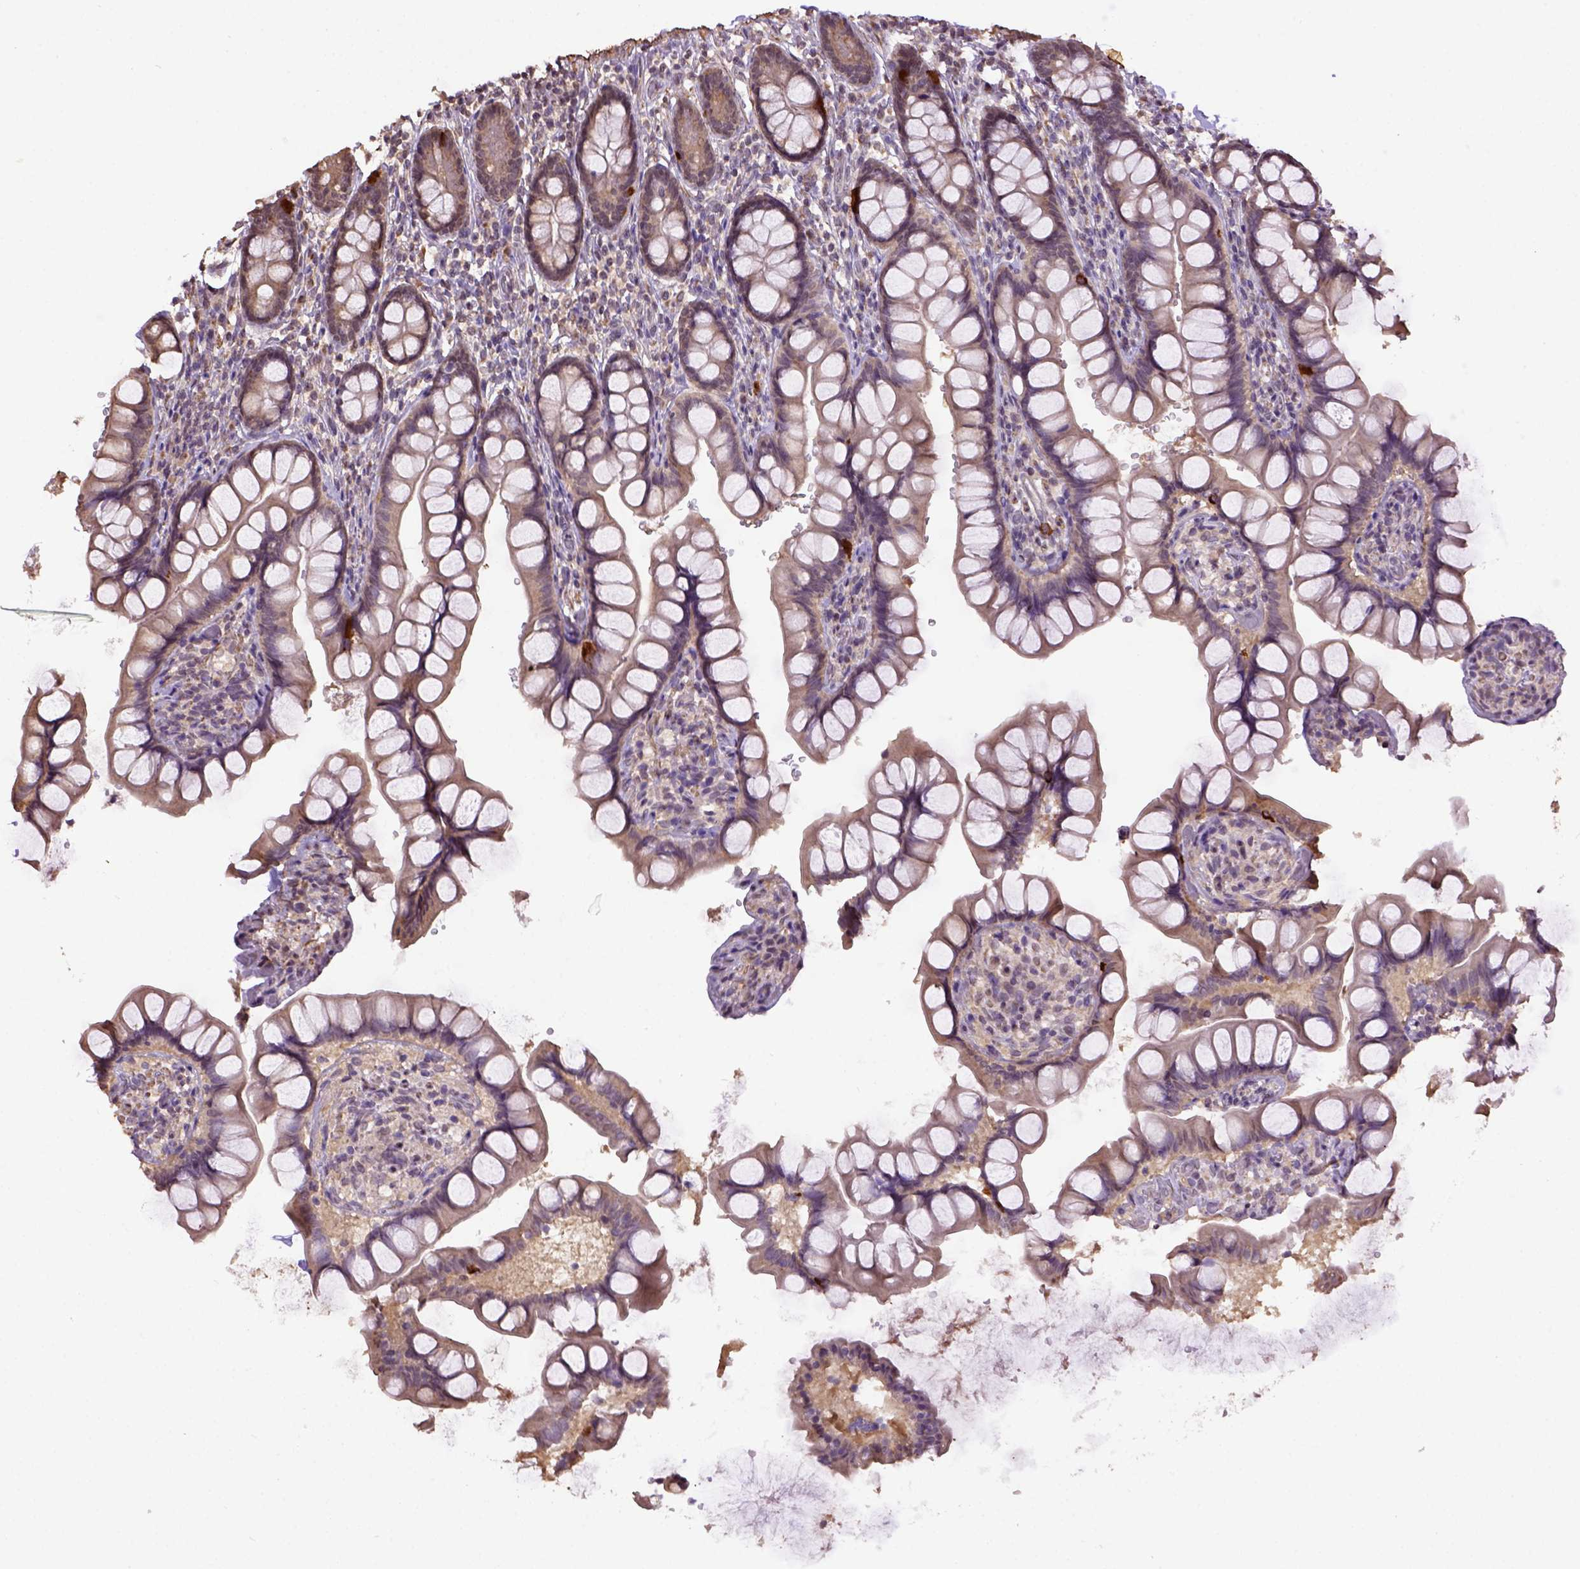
{"staining": {"intensity": "strong", "quantity": "<25%", "location": "cytoplasmic/membranous"}, "tissue": "small intestine", "cell_type": "Glandular cells", "image_type": "normal", "snomed": [{"axis": "morphology", "description": "Normal tissue, NOS"}, {"axis": "topography", "description": "Small intestine"}], "caption": "Immunohistochemical staining of normal small intestine displays strong cytoplasmic/membranous protein expression in about <25% of glandular cells.", "gene": "WDR17", "patient": {"sex": "male", "age": 70}}